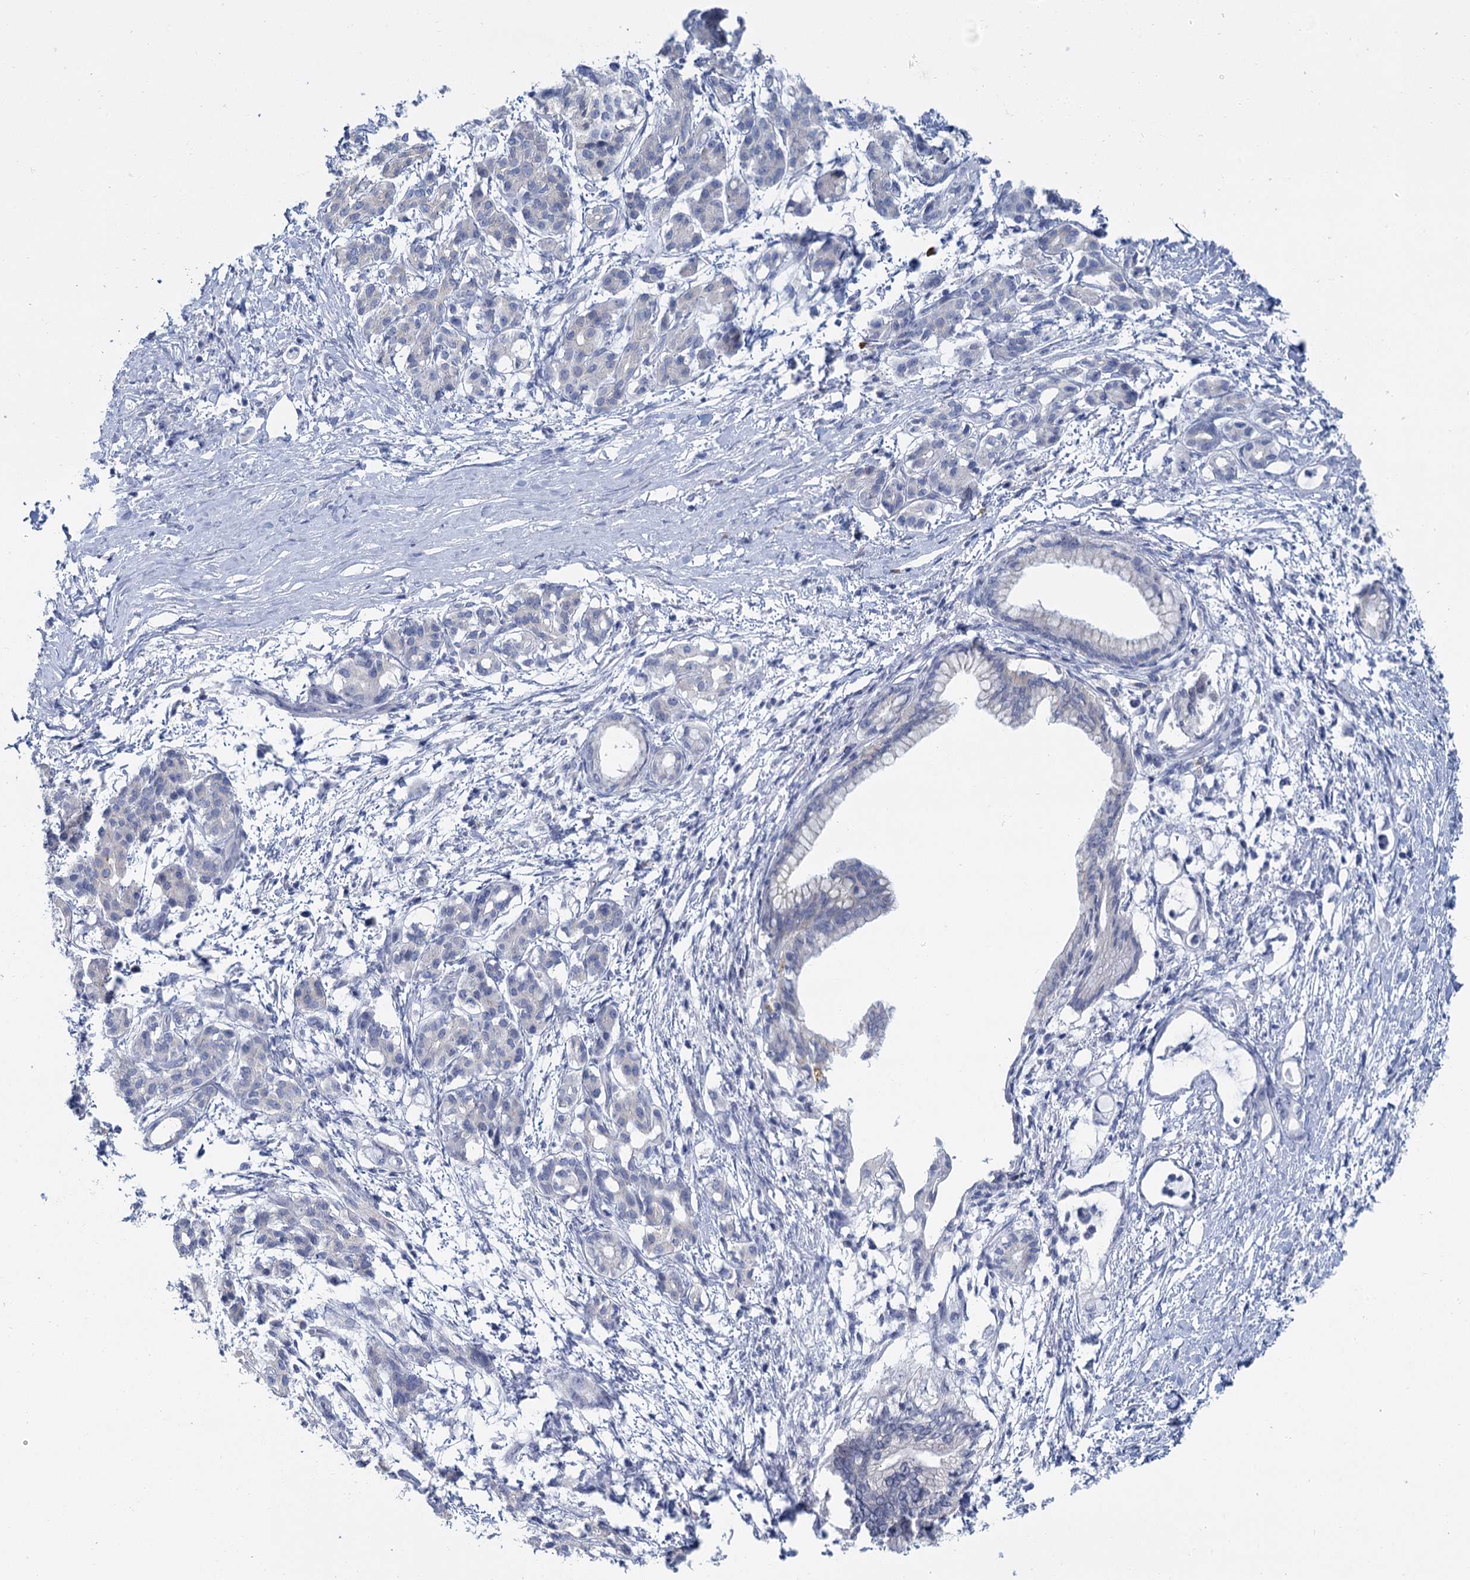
{"staining": {"intensity": "negative", "quantity": "none", "location": "none"}, "tissue": "pancreatic cancer", "cell_type": "Tumor cells", "image_type": "cancer", "snomed": [{"axis": "morphology", "description": "Adenocarcinoma, NOS"}, {"axis": "topography", "description": "Pancreas"}], "caption": "A high-resolution image shows immunohistochemistry (IHC) staining of pancreatic cancer, which demonstrates no significant staining in tumor cells. (DAB IHC with hematoxylin counter stain).", "gene": "ACRBP", "patient": {"sex": "female", "age": 55}}